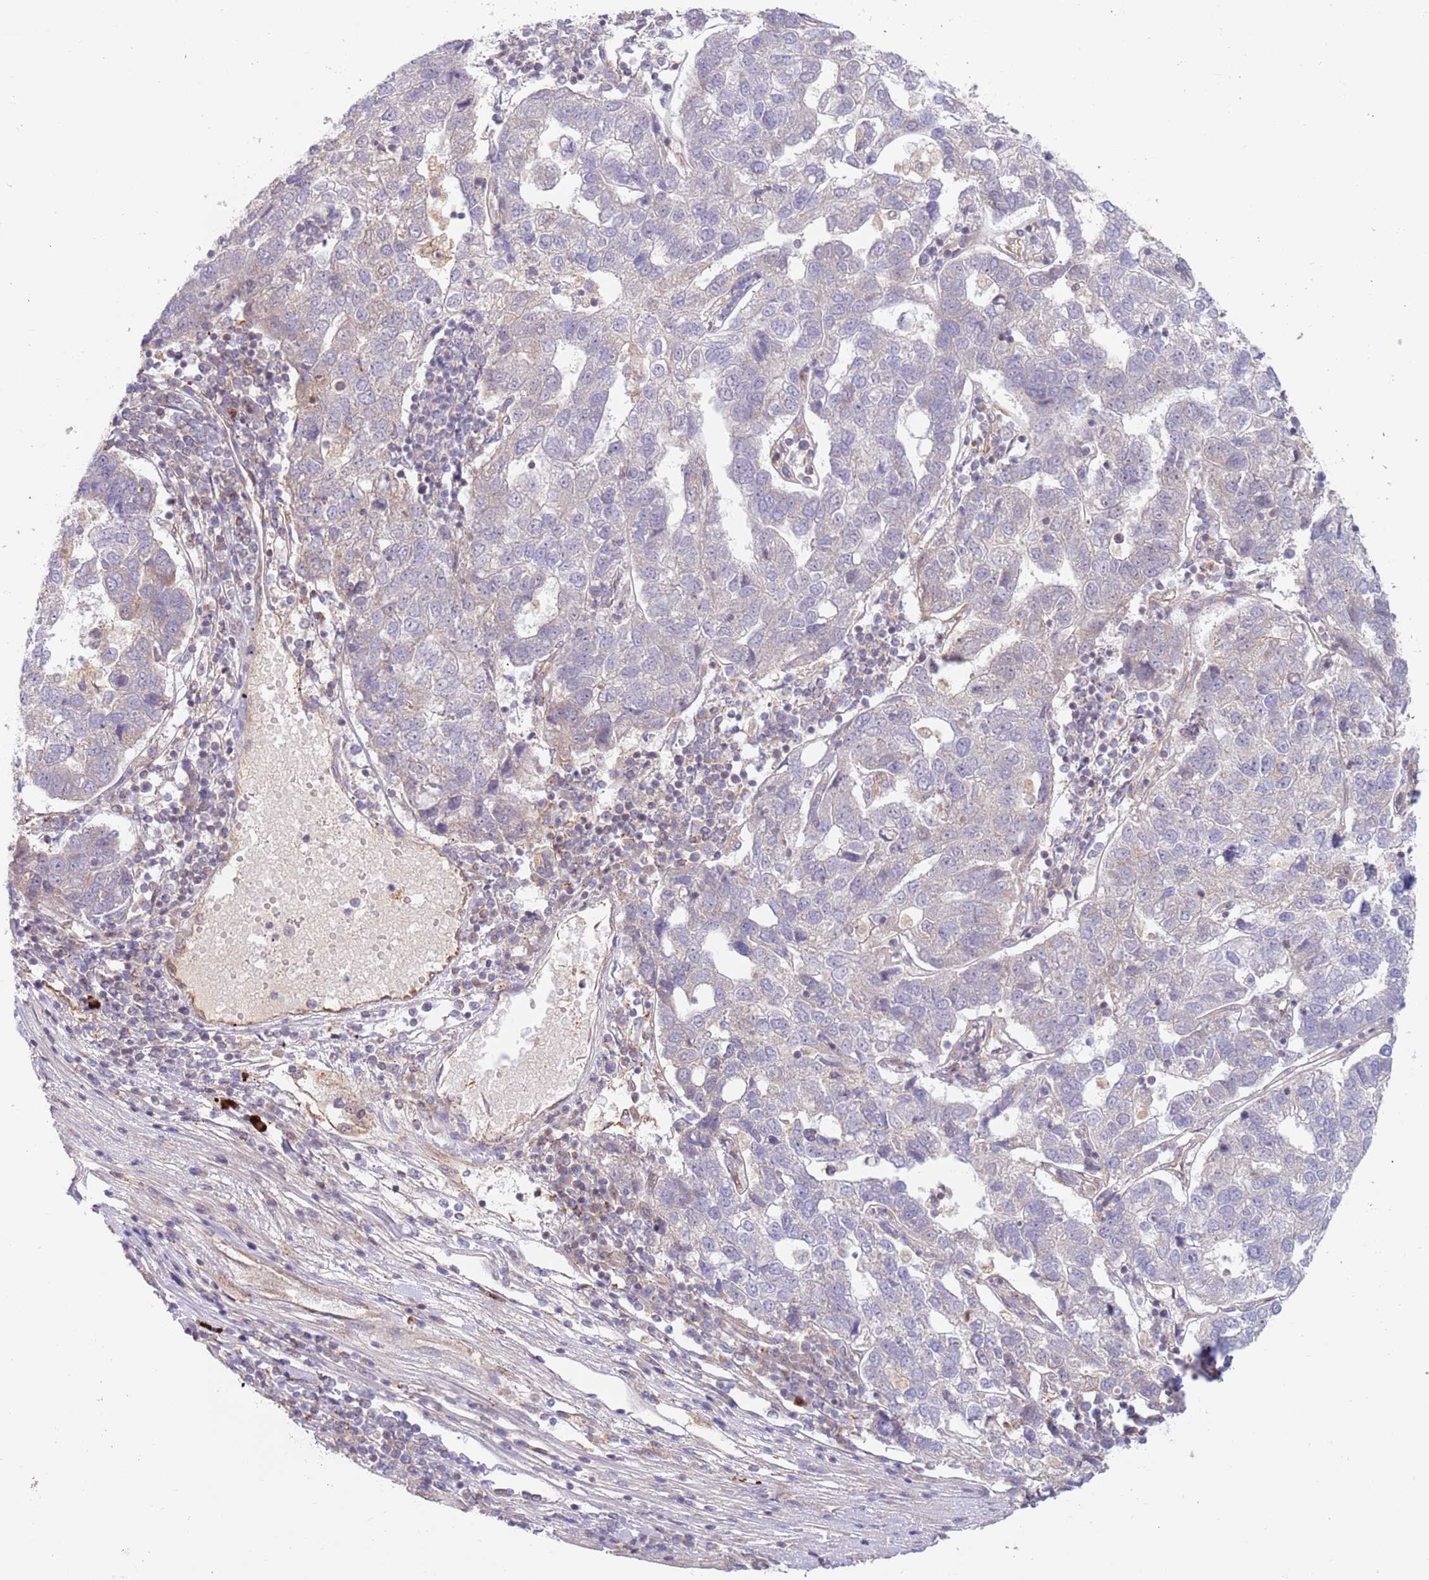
{"staining": {"intensity": "negative", "quantity": "none", "location": "none"}, "tissue": "pancreatic cancer", "cell_type": "Tumor cells", "image_type": "cancer", "snomed": [{"axis": "morphology", "description": "Adenocarcinoma, NOS"}, {"axis": "topography", "description": "Pancreas"}], "caption": "This is an IHC photomicrograph of pancreatic cancer (adenocarcinoma). There is no positivity in tumor cells.", "gene": "GUK1", "patient": {"sex": "female", "age": 61}}